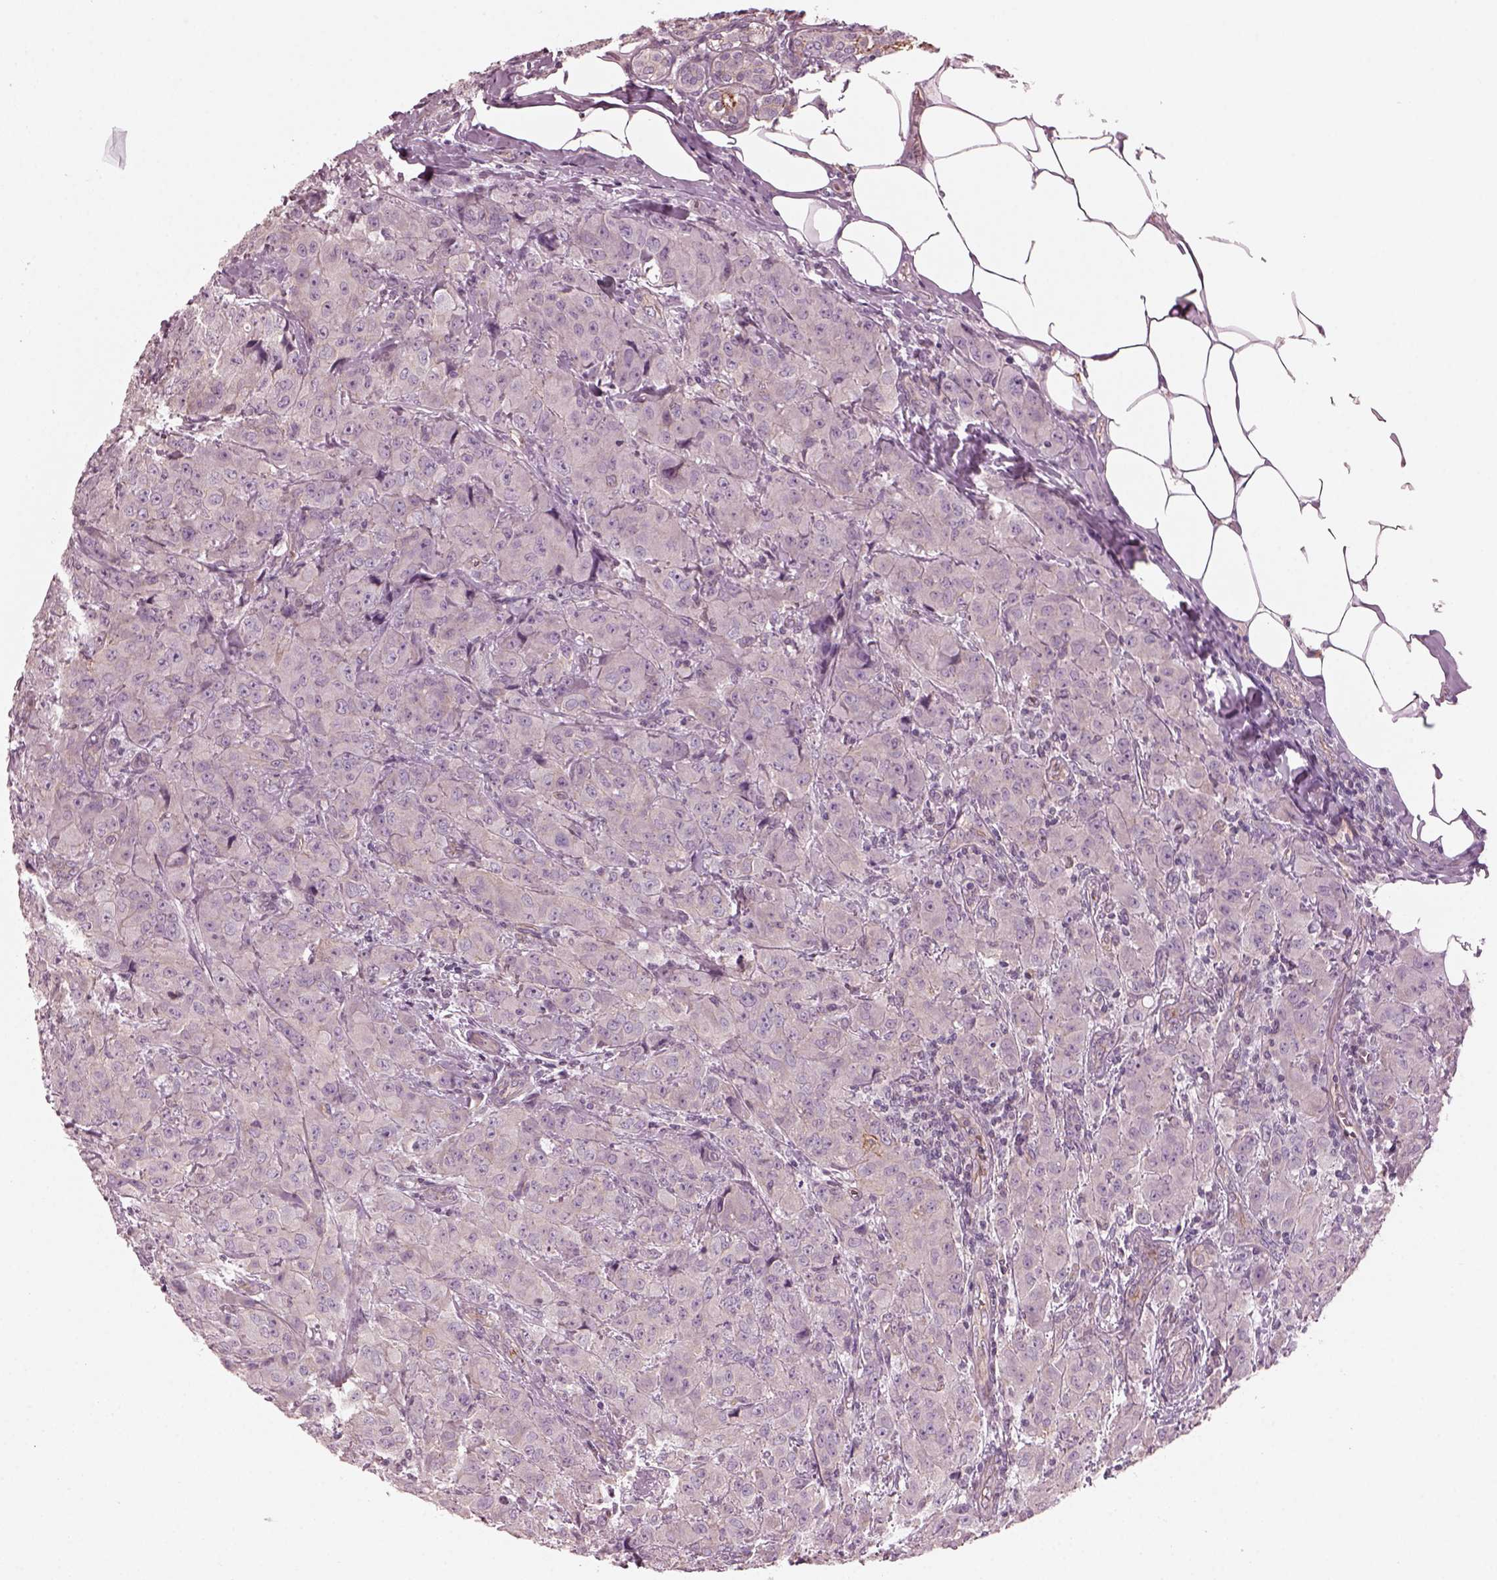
{"staining": {"intensity": "negative", "quantity": "none", "location": "none"}, "tissue": "breast cancer", "cell_type": "Tumor cells", "image_type": "cancer", "snomed": [{"axis": "morphology", "description": "Normal tissue, NOS"}, {"axis": "morphology", "description": "Duct carcinoma"}, {"axis": "topography", "description": "Breast"}], "caption": "This is an IHC image of intraductal carcinoma (breast). There is no expression in tumor cells.", "gene": "ODAD1", "patient": {"sex": "female", "age": 43}}